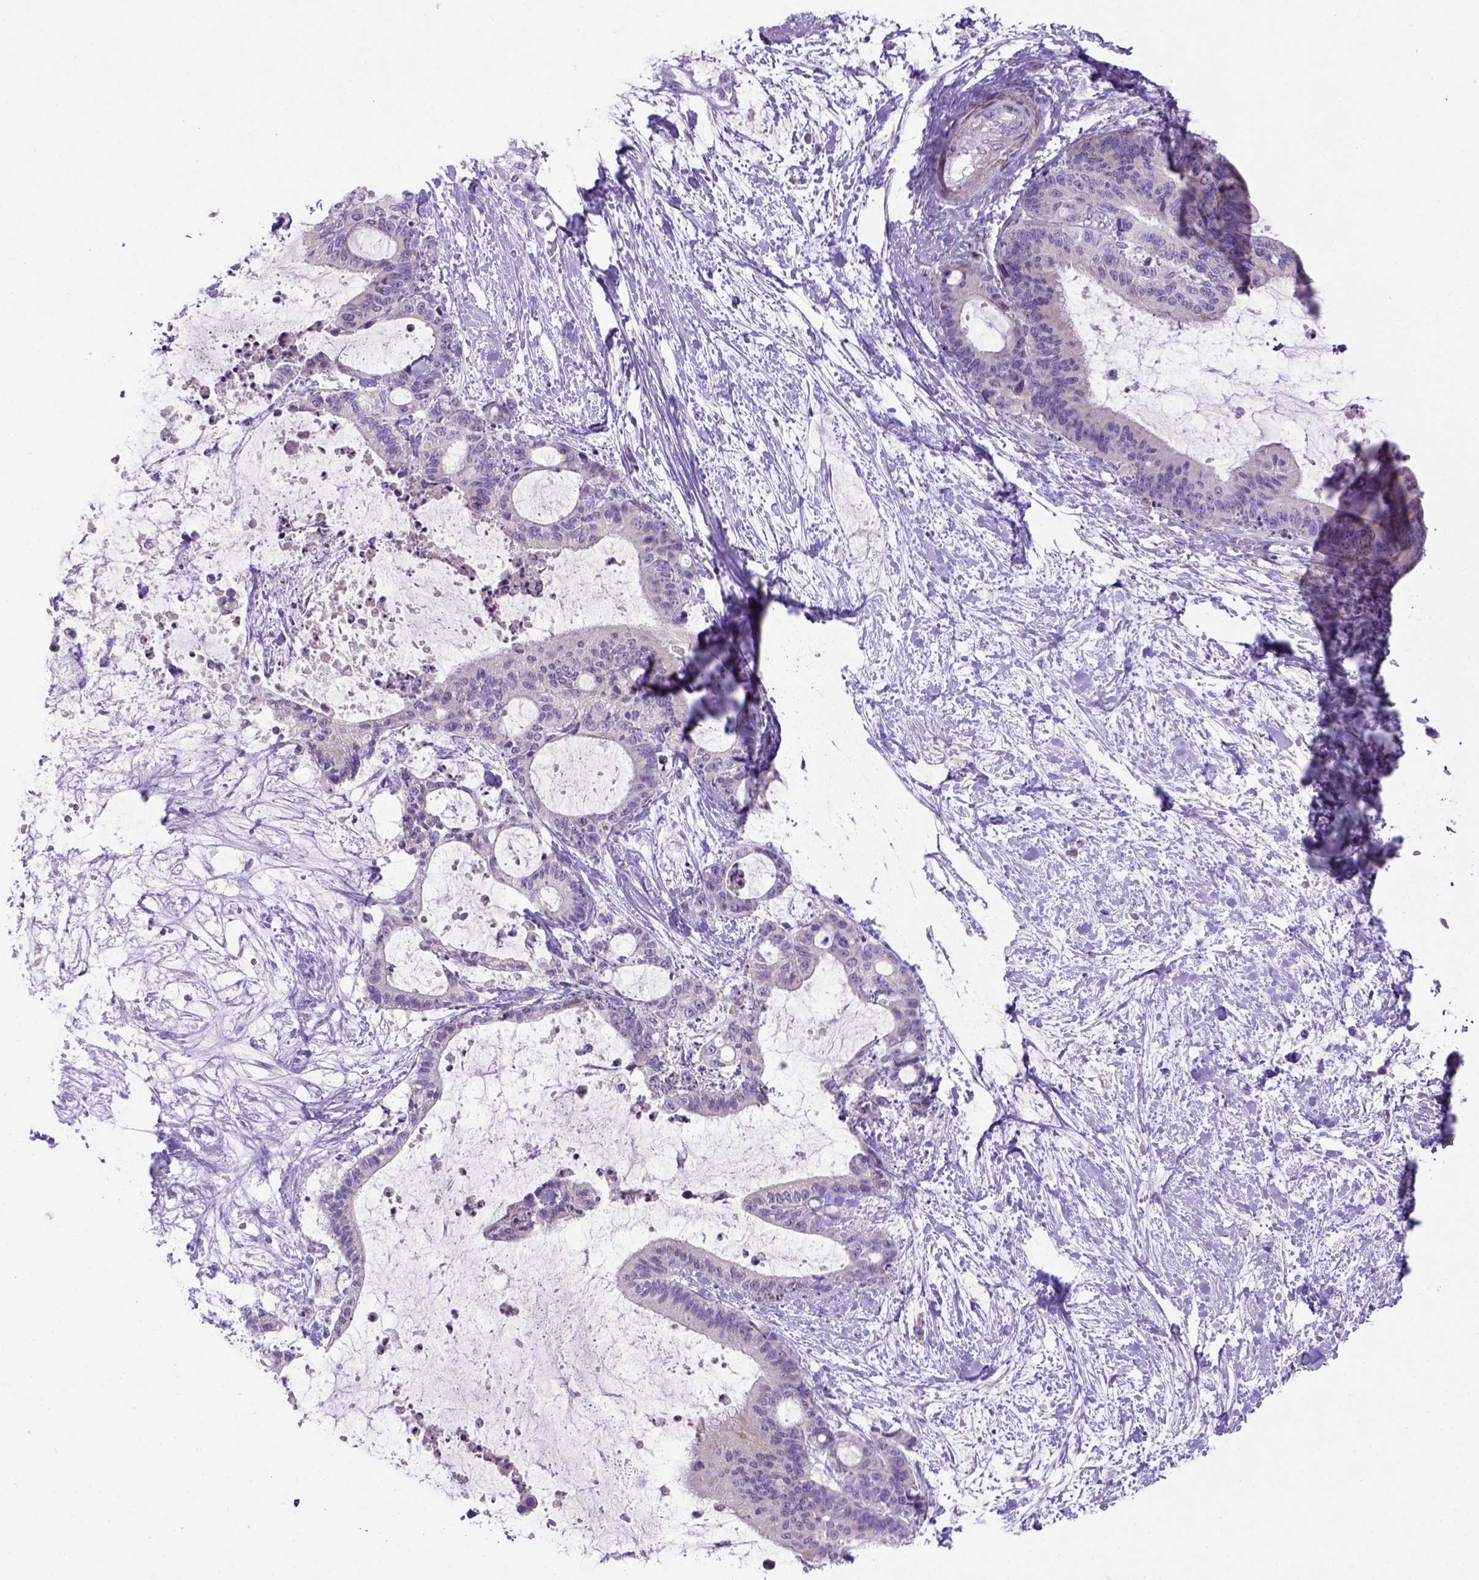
{"staining": {"intensity": "negative", "quantity": "none", "location": "none"}, "tissue": "liver cancer", "cell_type": "Tumor cells", "image_type": "cancer", "snomed": [{"axis": "morphology", "description": "Cholangiocarcinoma"}, {"axis": "topography", "description": "Liver"}], "caption": "There is no significant positivity in tumor cells of liver cancer.", "gene": "SIRPD", "patient": {"sex": "female", "age": 73}}